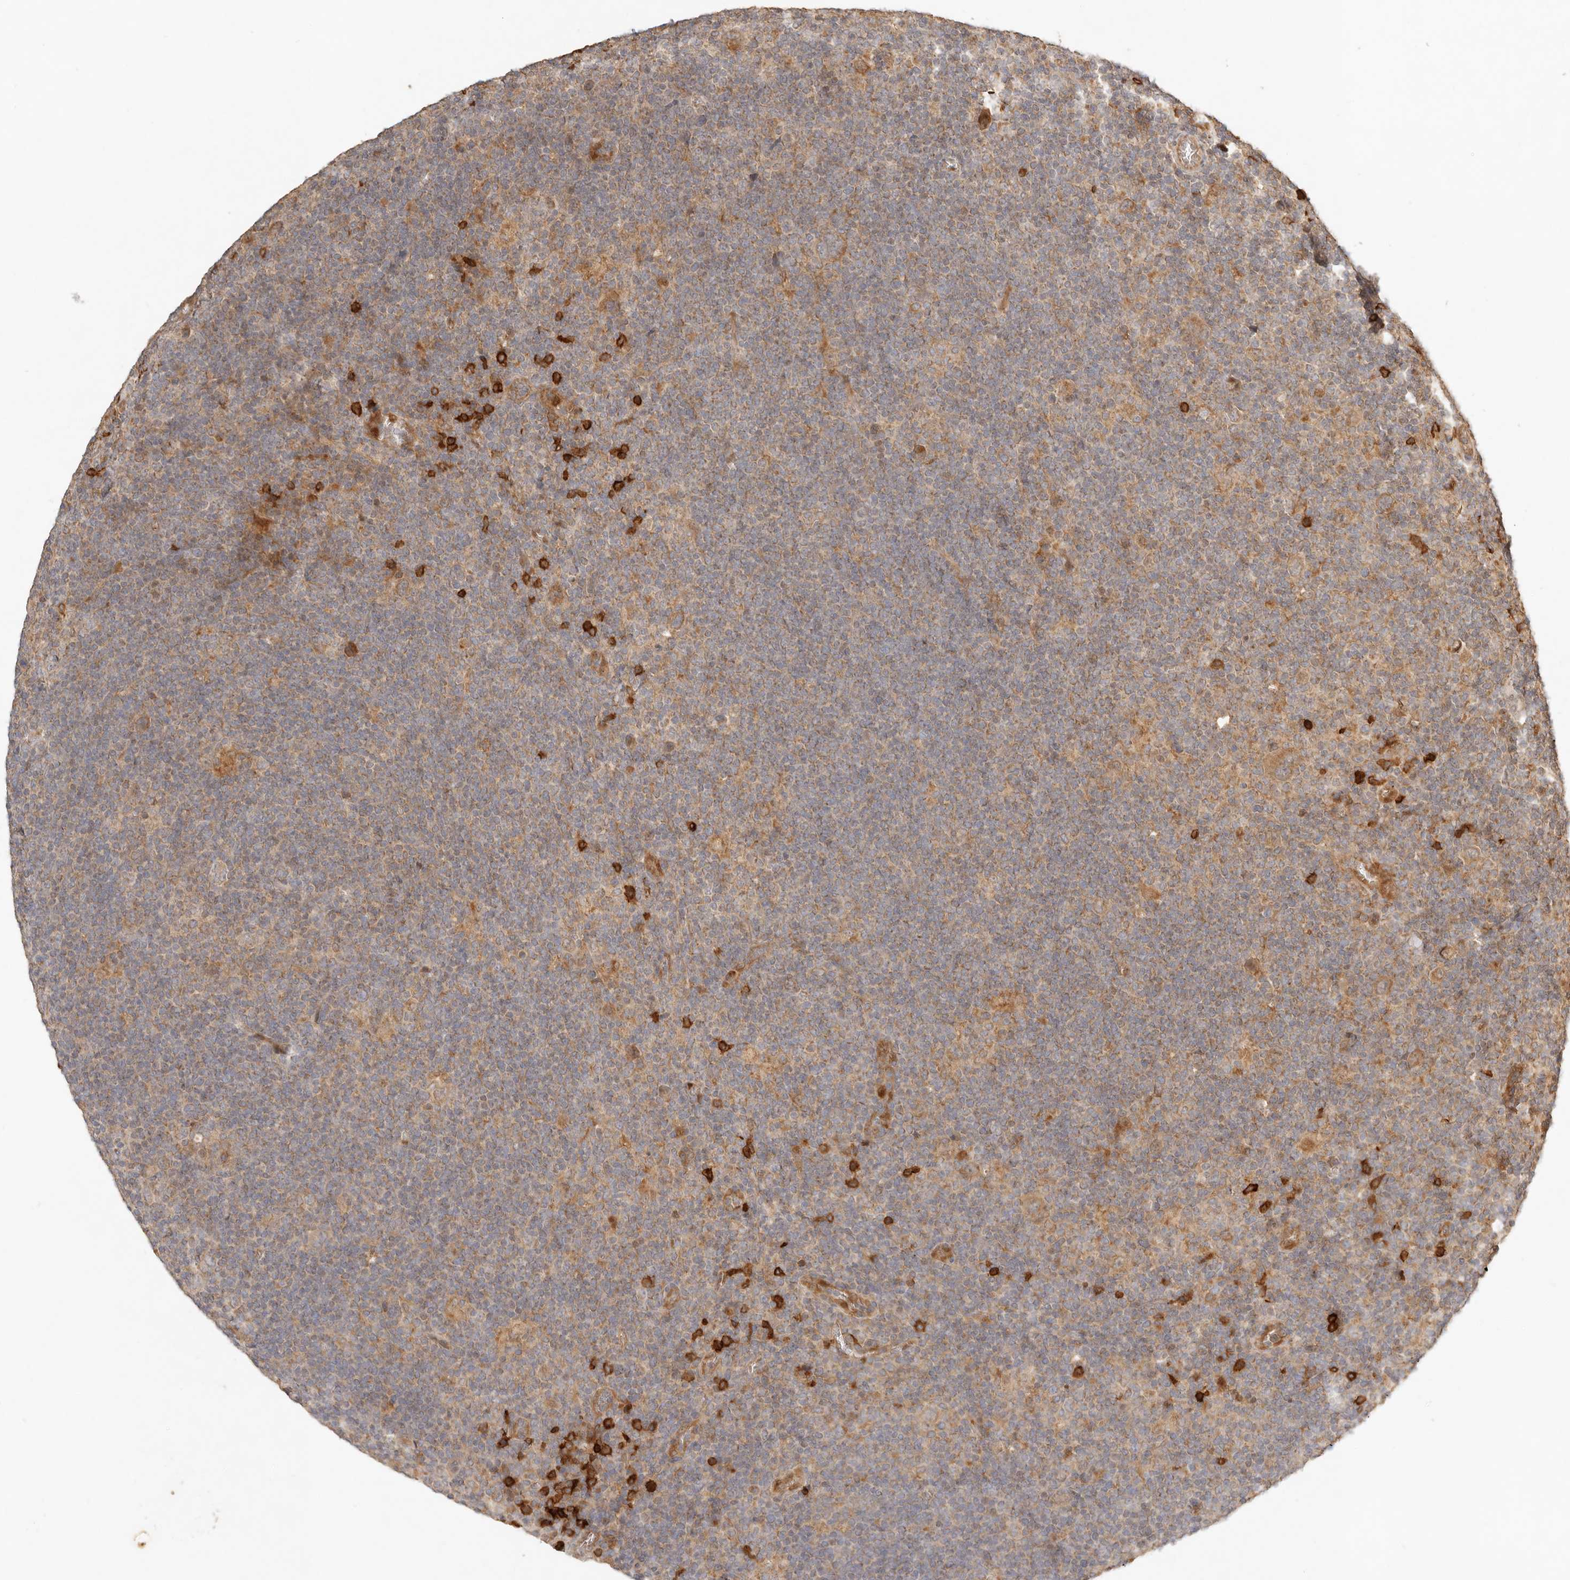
{"staining": {"intensity": "moderate", "quantity": "25%-75%", "location": "cytoplasmic/membranous"}, "tissue": "lymphoma", "cell_type": "Tumor cells", "image_type": "cancer", "snomed": [{"axis": "morphology", "description": "Hodgkin's disease, NOS"}, {"axis": "topography", "description": "Lymph node"}], "caption": "Hodgkin's disease tissue reveals moderate cytoplasmic/membranous expression in approximately 25%-75% of tumor cells", "gene": "CLEC4C", "patient": {"sex": "female", "age": 57}}